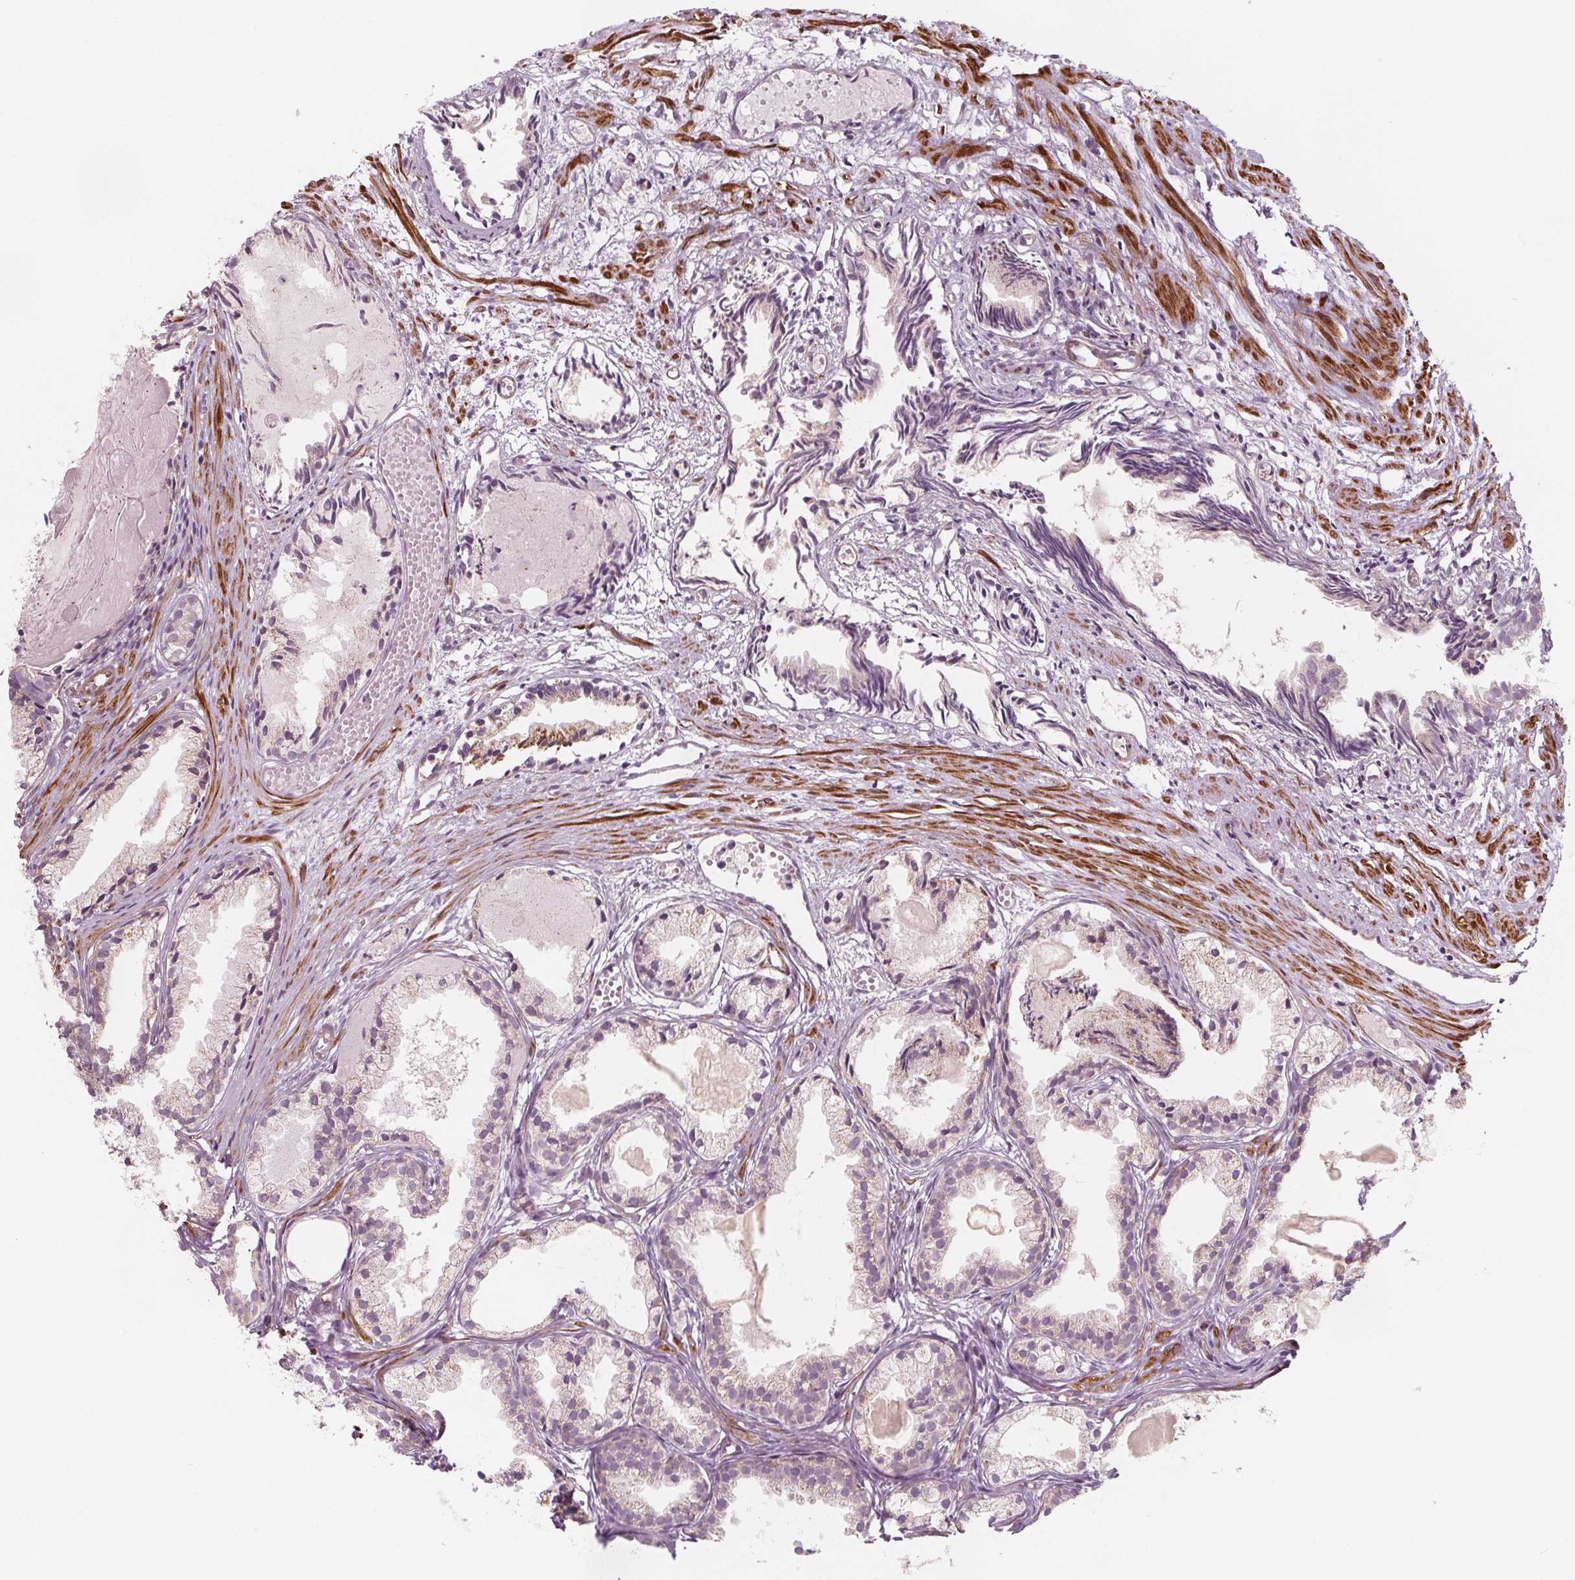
{"staining": {"intensity": "weak", "quantity": "25%-75%", "location": "cytoplasmic/membranous"}, "tissue": "prostate cancer", "cell_type": "Tumor cells", "image_type": "cancer", "snomed": [{"axis": "morphology", "description": "Adenocarcinoma, High grade"}, {"axis": "topography", "description": "Prostate"}], "caption": "This is a photomicrograph of immunohistochemistry (IHC) staining of adenocarcinoma (high-grade) (prostate), which shows weak staining in the cytoplasmic/membranous of tumor cells.", "gene": "ADAM33", "patient": {"sex": "male", "age": 81}}